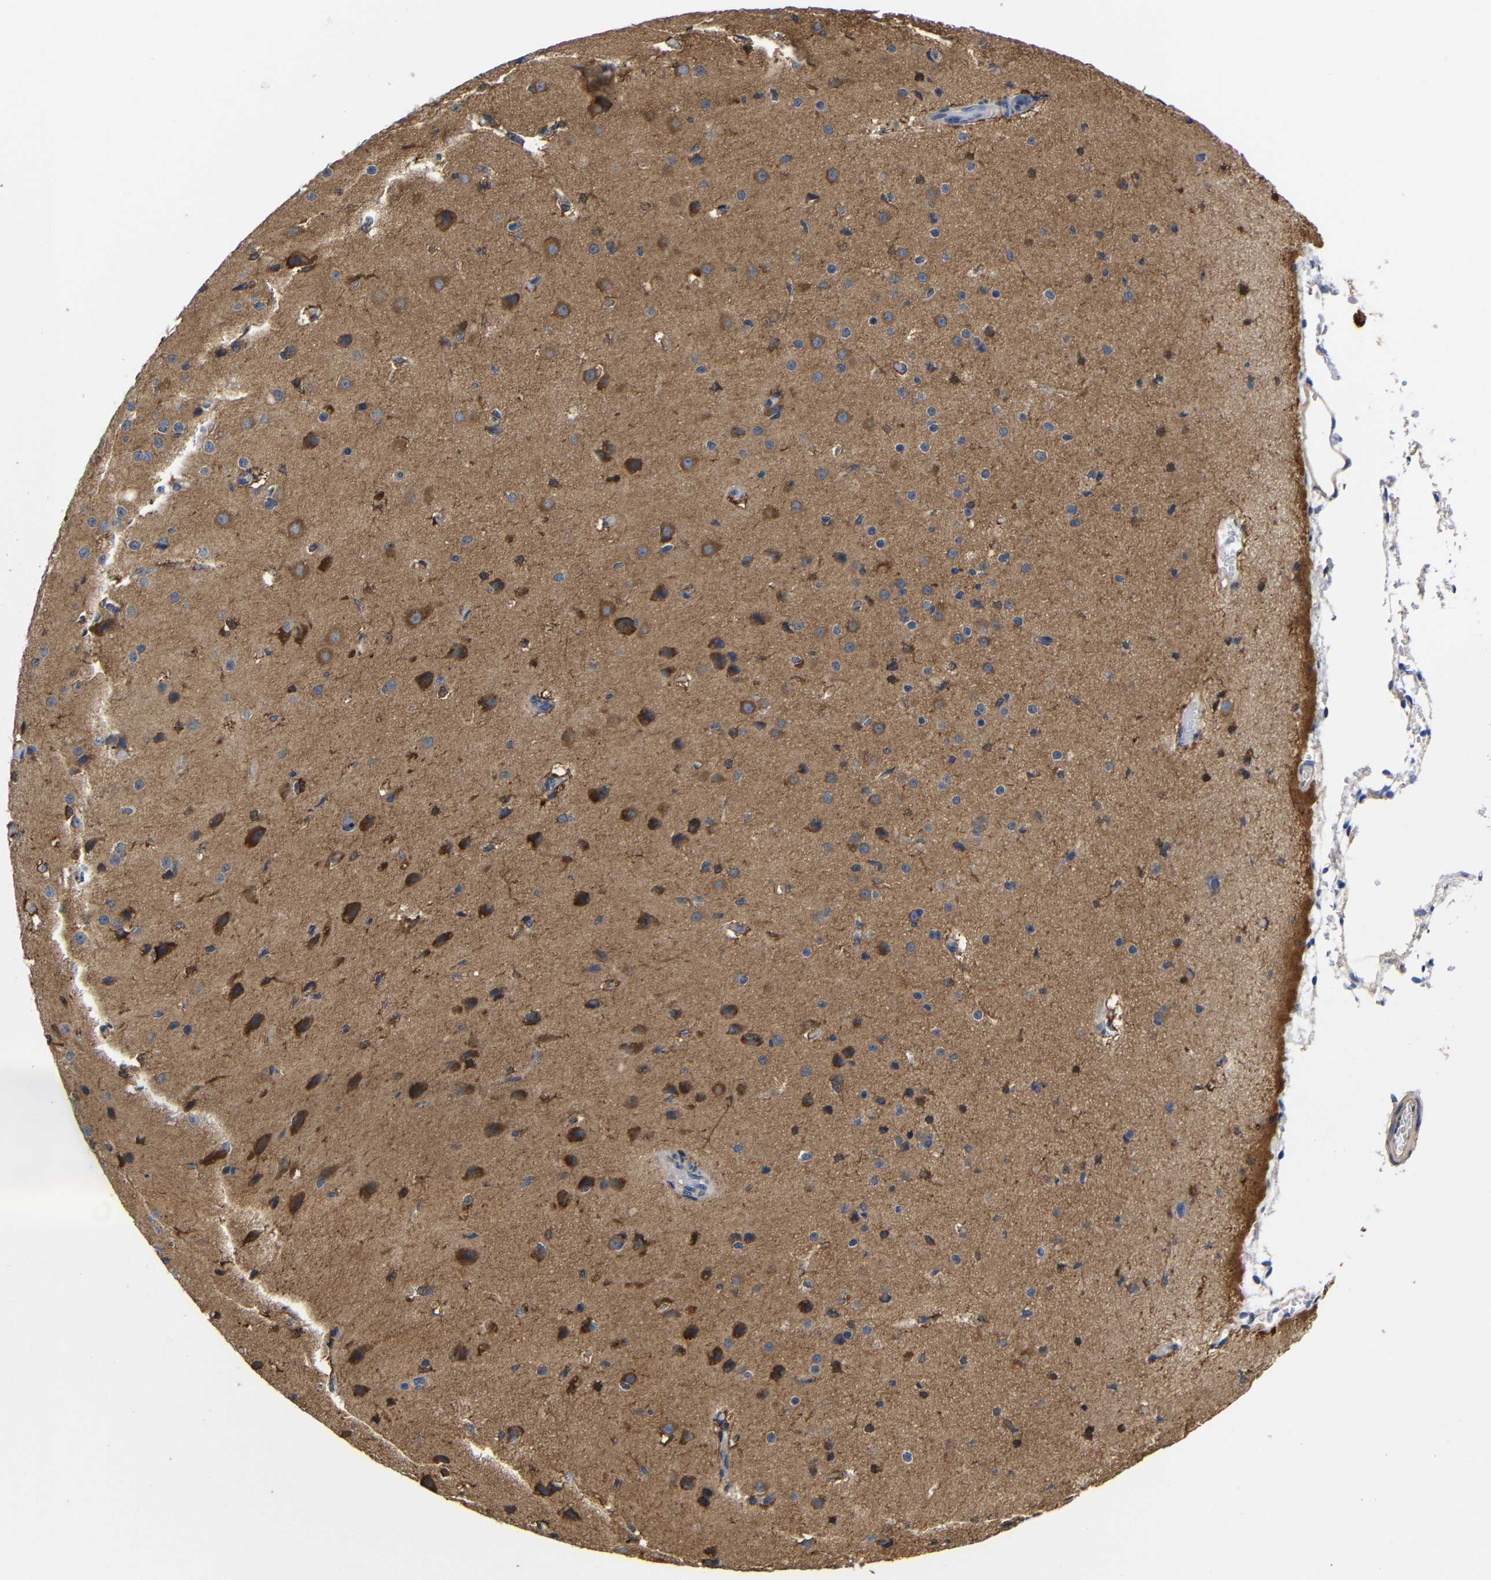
{"staining": {"intensity": "moderate", "quantity": ">75%", "location": "cytoplasmic/membranous"}, "tissue": "cerebral cortex", "cell_type": "Endothelial cells", "image_type": "normal", "snomed": [{"axis": "morphology", "description": "Normal tissue, NOS"}, {"axis": "morphology", "description": "Developmental malformation"}, {"axis": "topography", "description": "Cerebral cortex"}], "caption": "Immunohistochemical staining of unremarkable human cerebral cortex shows medium levels of moderate cytoplasmic/membranous staining in about >75% of endothelial cells.", "gene": "LRRCC1", "patient": {"sex": "female", "age": 30}}